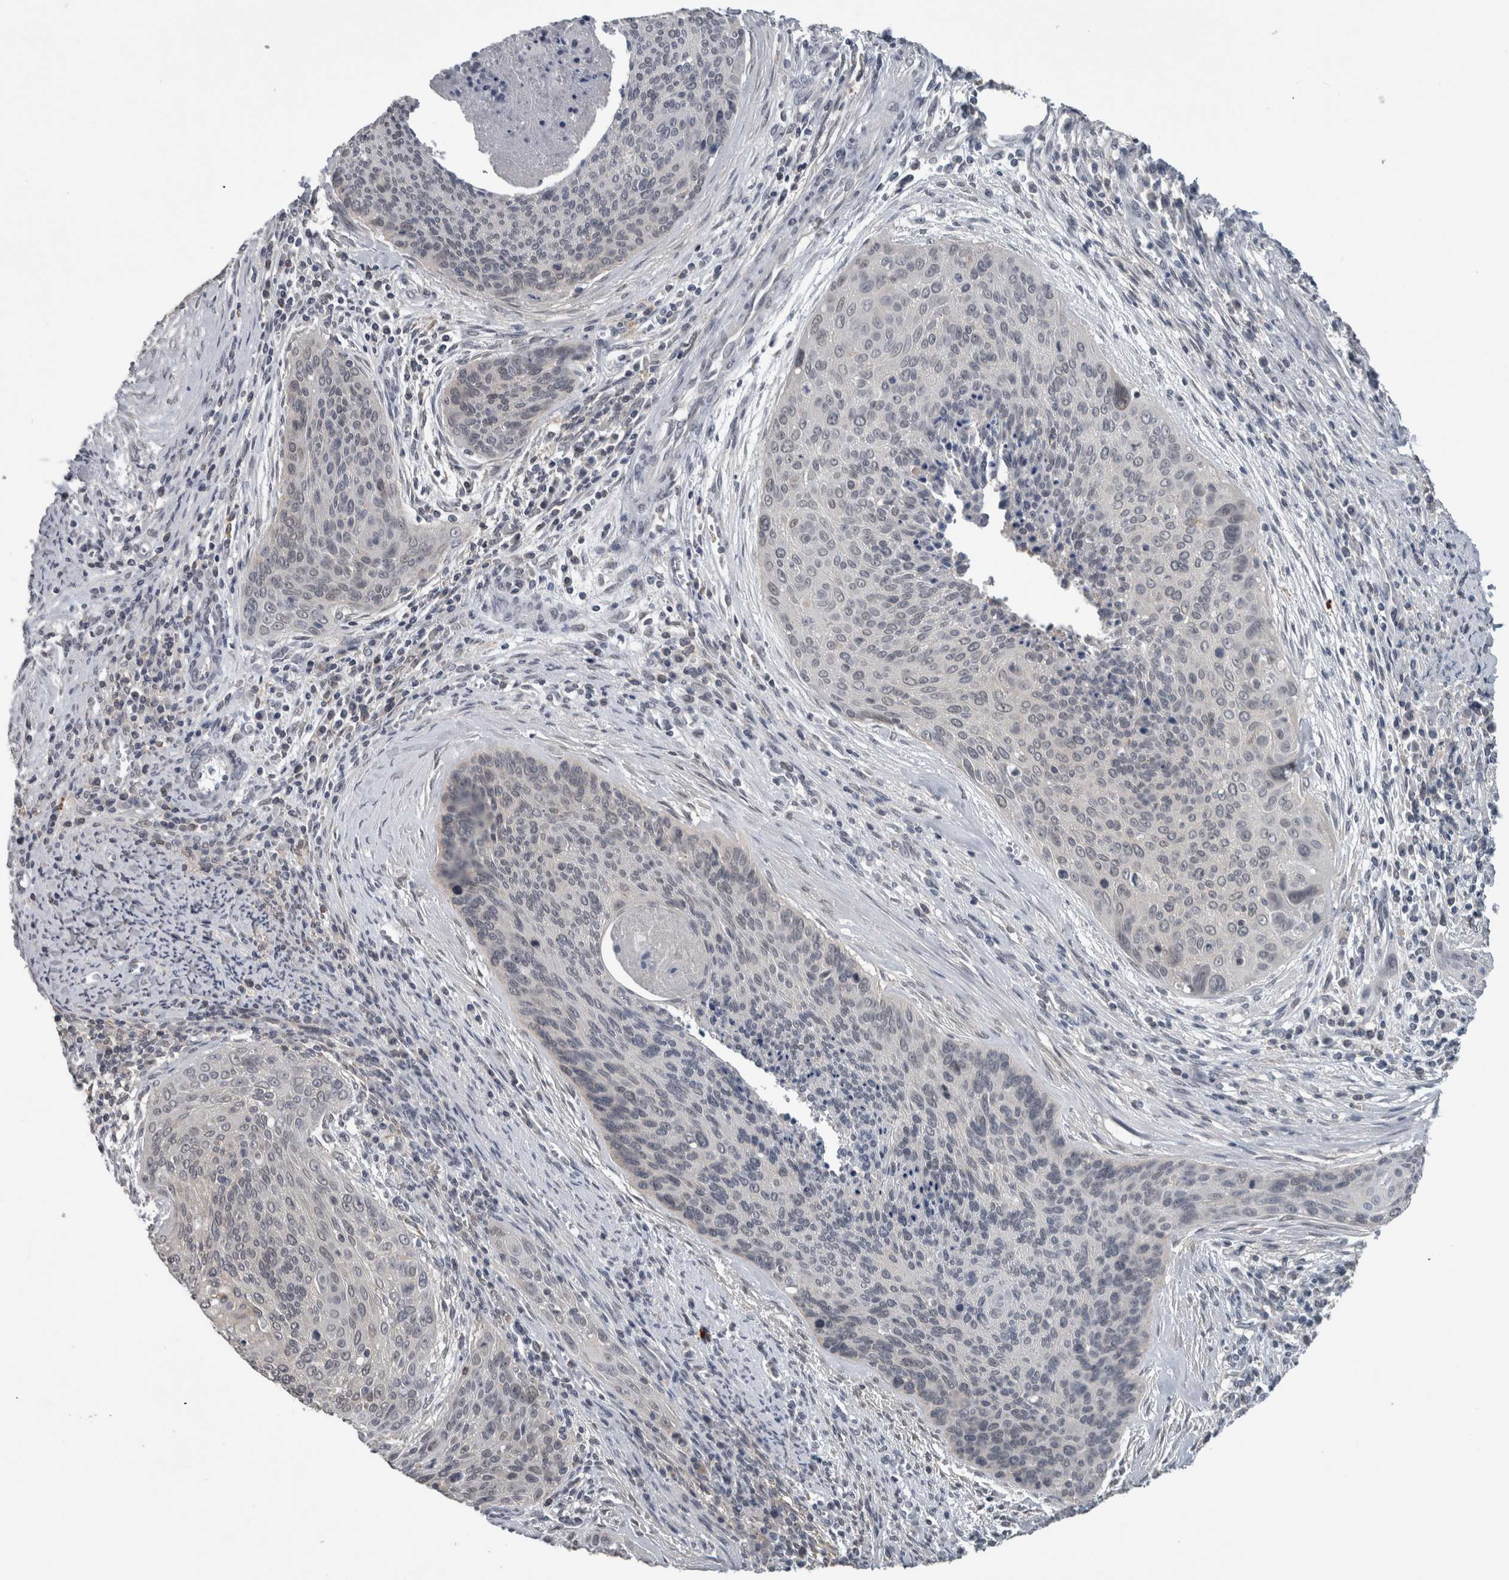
{"staining": {"intensity": "negative", "quantity": "none", "location": "none"}, "tissue": "cervical cancer", "cell_type": "Tumor cells", "image_type": "cancer", "snomed": [{"axis": "morphology", "description": "Squamous cell carcinoma, NOS"}, {"axis": "topography", "description": "Cervix"}], "caption": "High power microscopy photomicrograph of an immunohistochemistry (IHC) histopathology image of cervical cancer, revealing no significant expression in tumor cells.", "gene": "ACSF2", "patient": {"sex": "female", "age": 55}}